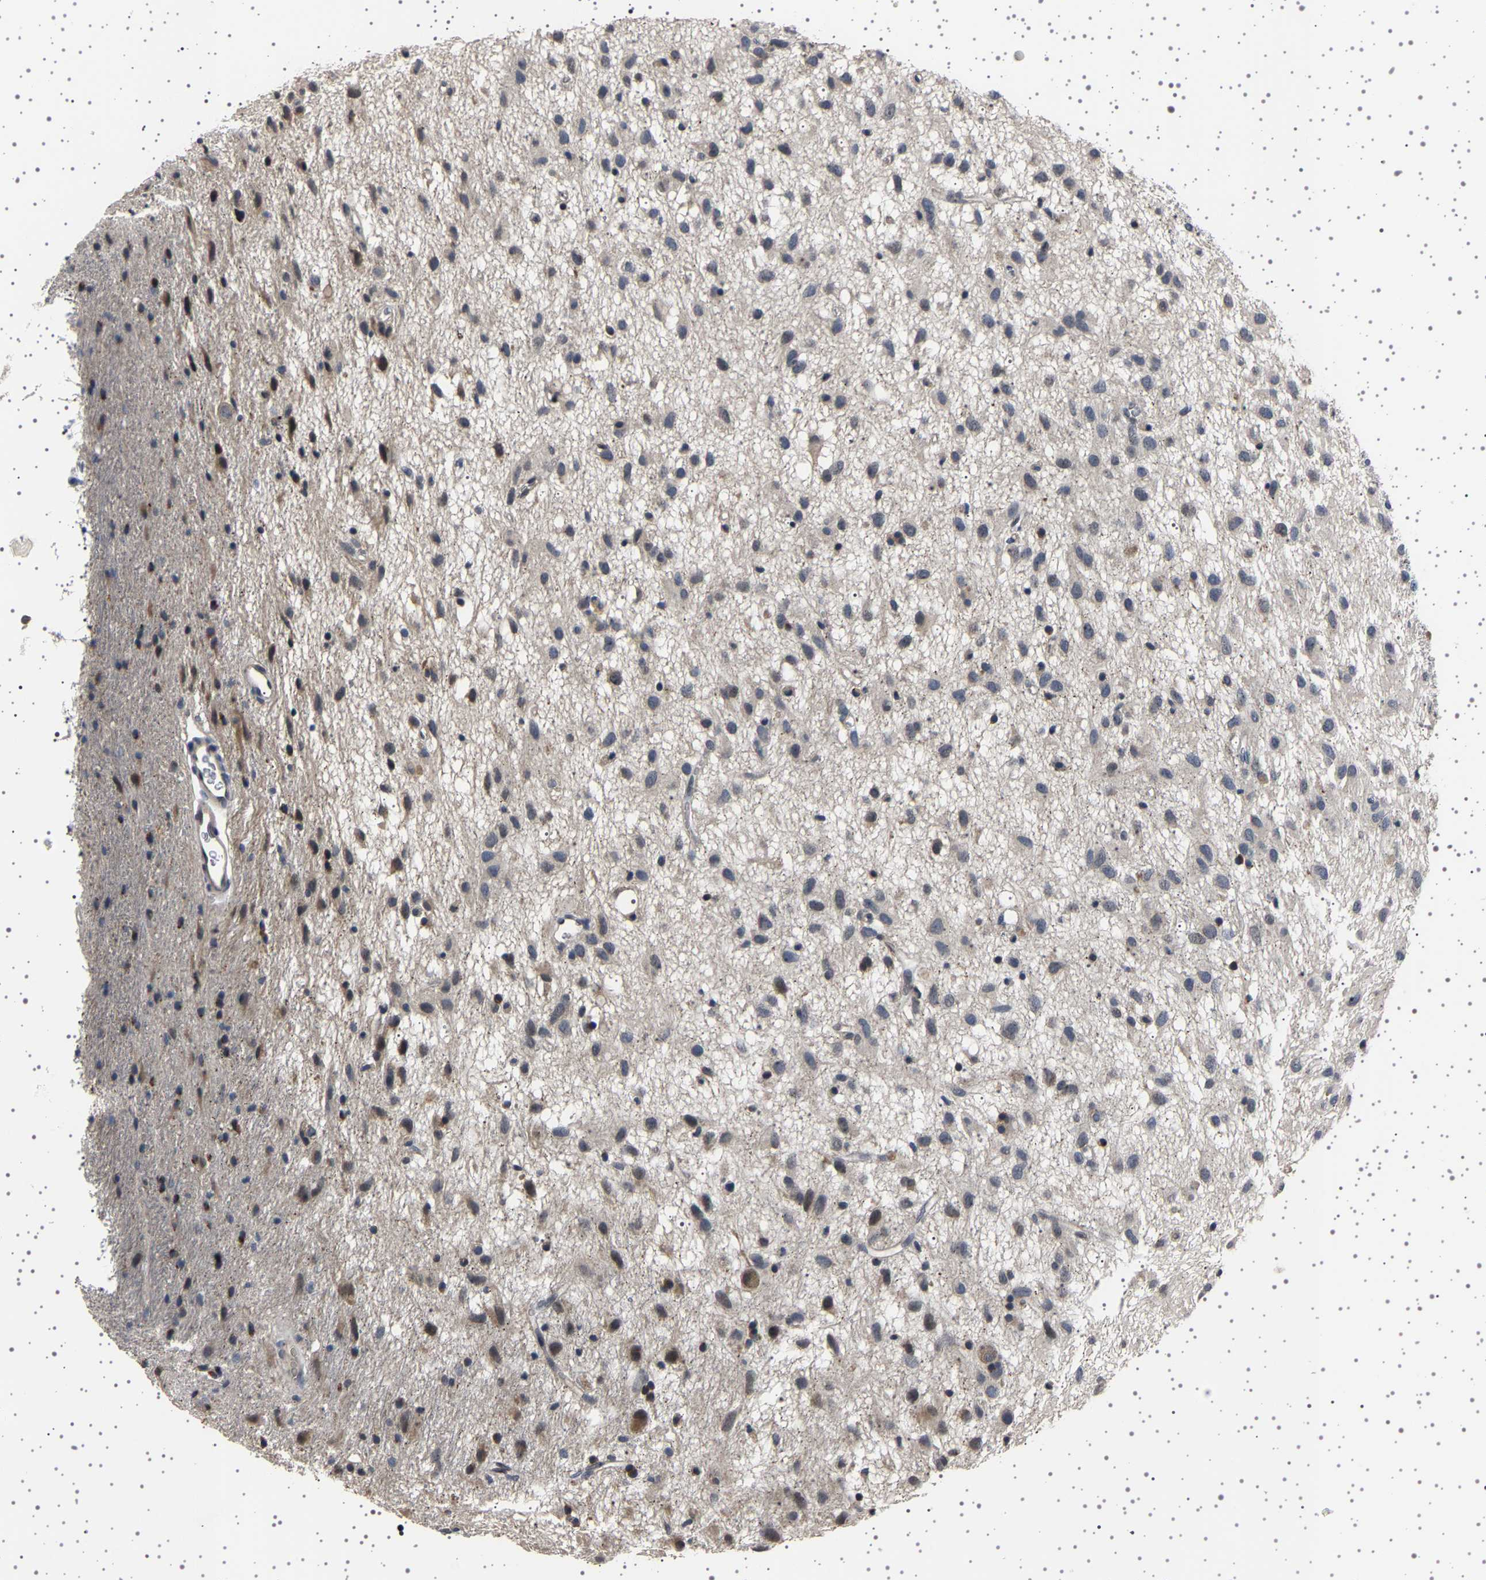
{"staining": {"intensity": "weak", "quantity": "<25%", "location": "cytoplasmic/membranous"}, "tissue": "glioma", "cell_type": "Tumor cells", "image_type": "cancer", "snomed": [{"axis": "morphology", "description": "Glioma, malignant, Low grade"}, {"axis": "topography", "description": "Brain"}], "caption": "Immunohistochemical staining of glioma reveals no significant staining in tumor cells.", "gene": "IL10RB", "patient": {"sex": "male", "age": 77}}